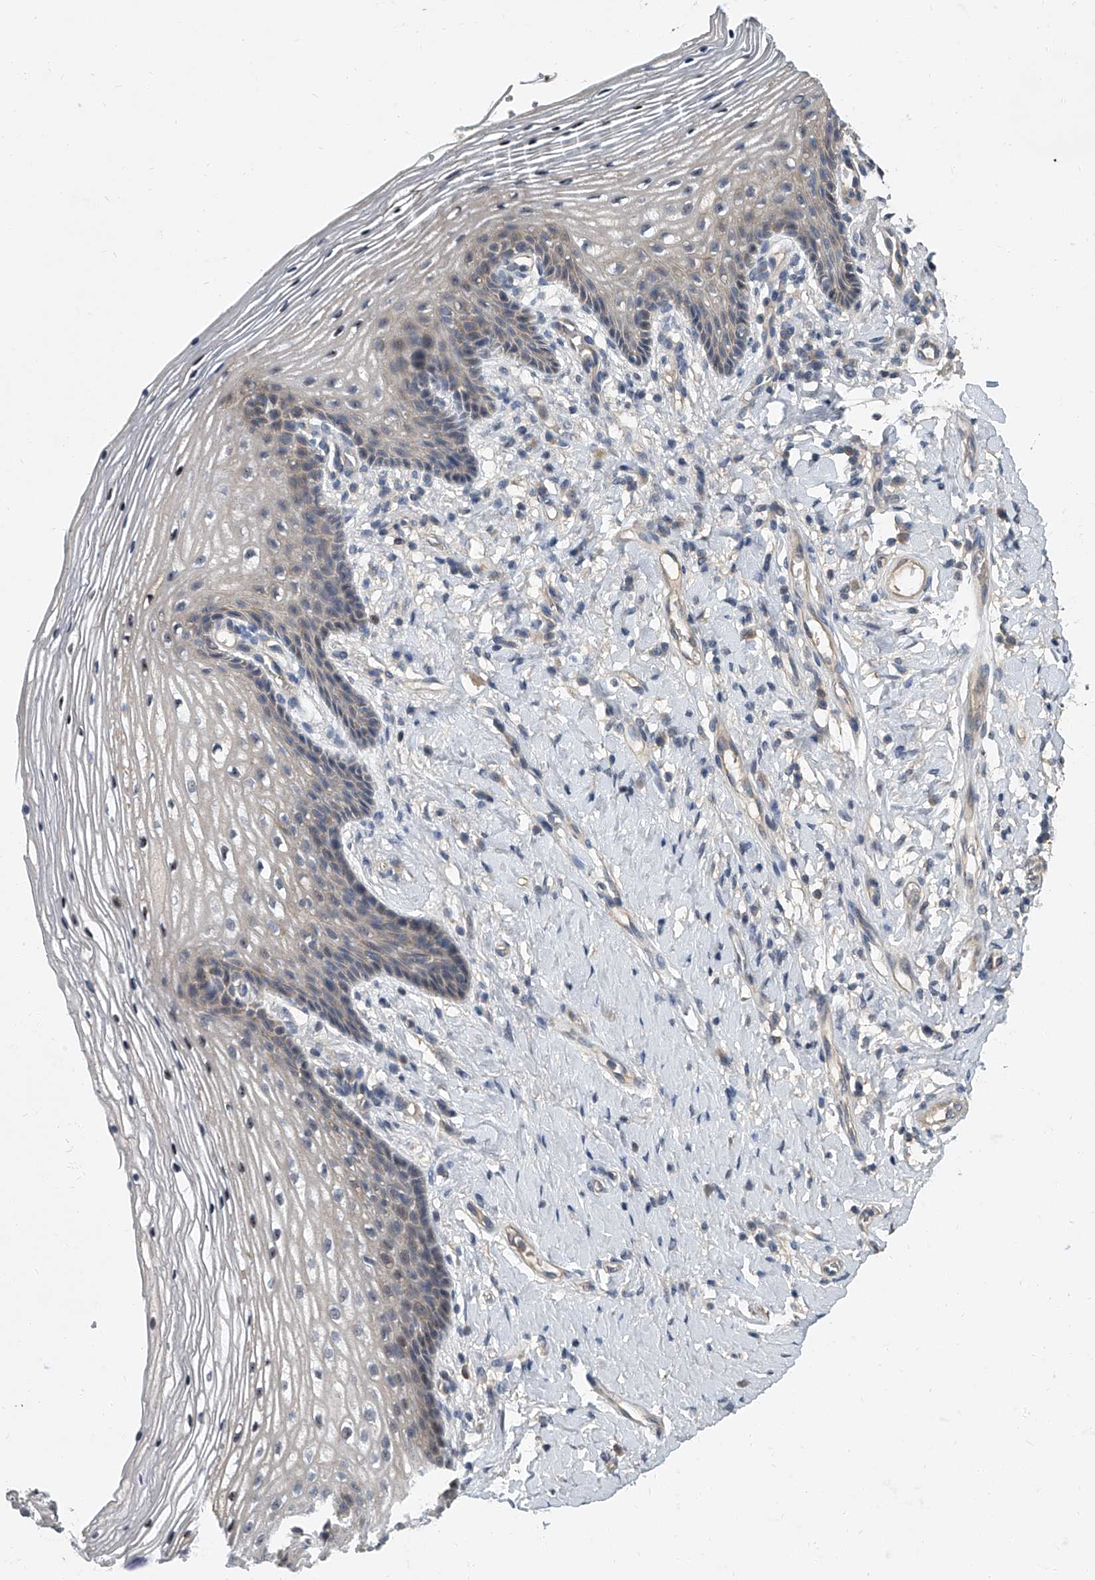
{"staining": {"intensity": "moderate", "quantity": "<25%", "location": "nuclear"}, "tissue": "vagina", "cell_type": "Squamous epithelial cells", "image_type": "normal", "snomed": [{"axis": "morphology", "description": "Normal tissue, NOS"}, {"axis": "topography", "description": "Vagina"}], "caption": "An image of vagina stained for a protein exhibits moderate nuclear brown staining in squamous epithelial cells. The staining was performed using DAB to visualize the protein expression in brown, while the nuclei were stained in blue with hematoxylin (Magnification: 20x).", "gene": "CD200", "patient": {"sex": "female", "age": 60}}